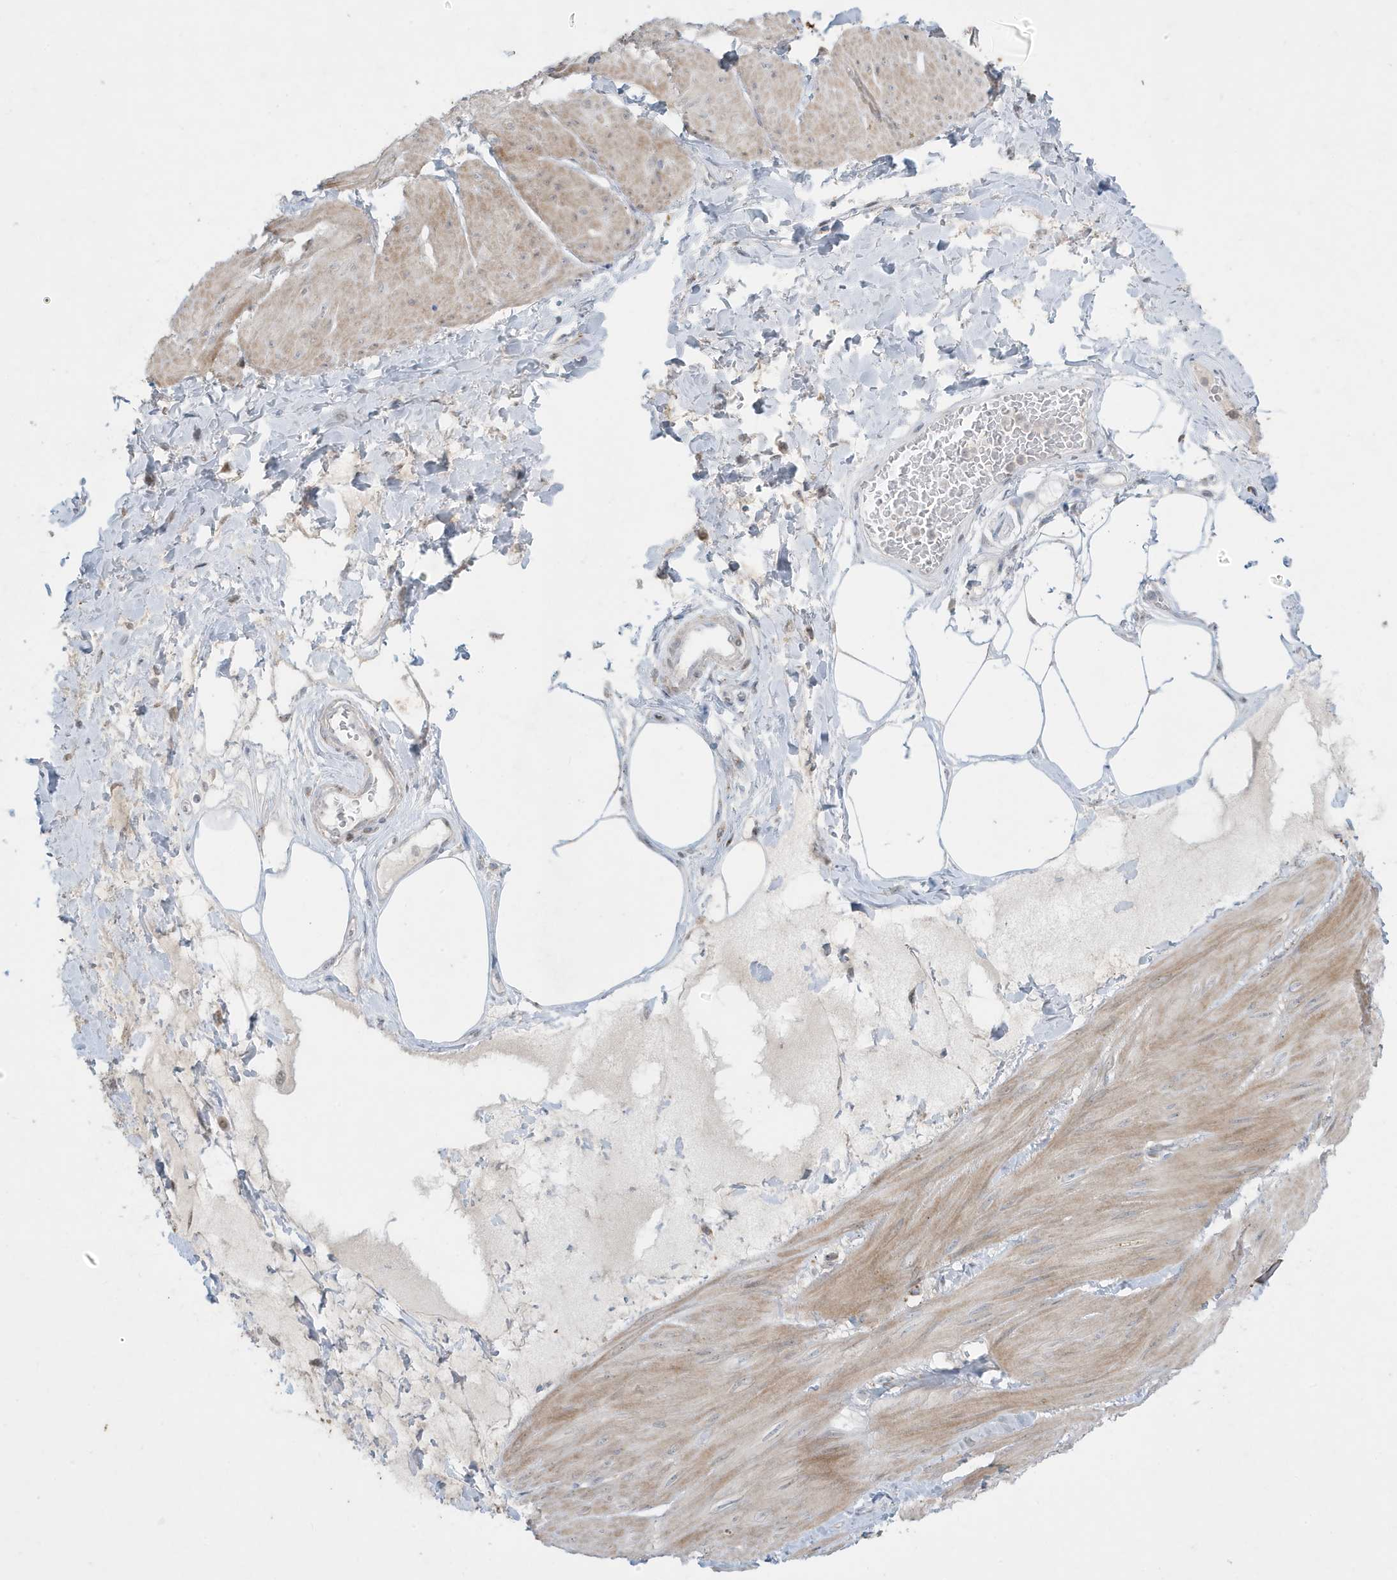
{"staining": {"intensity": "weak", "quantity": "25%-75%", "location": "cytoplasmic/membranous"}, "tissue": "smooth muscle", "cell_type": "Smooth muscle cells", "image_type": "normal", "snomed": [{"axis": "morphology", "description": "Urothelial carcinoma, High grade"}, {"axis": "topography", "description": "Urinary bladder"}], "caption": "About 25%-75% of smooth muscle cells in benign smooth muscle show weak cytoplasmic/membranous protein expression as visualized by brown immunohistochemical staining.", "gene": "FNDC1", "patient": {"sex": "male", "age": 46}}